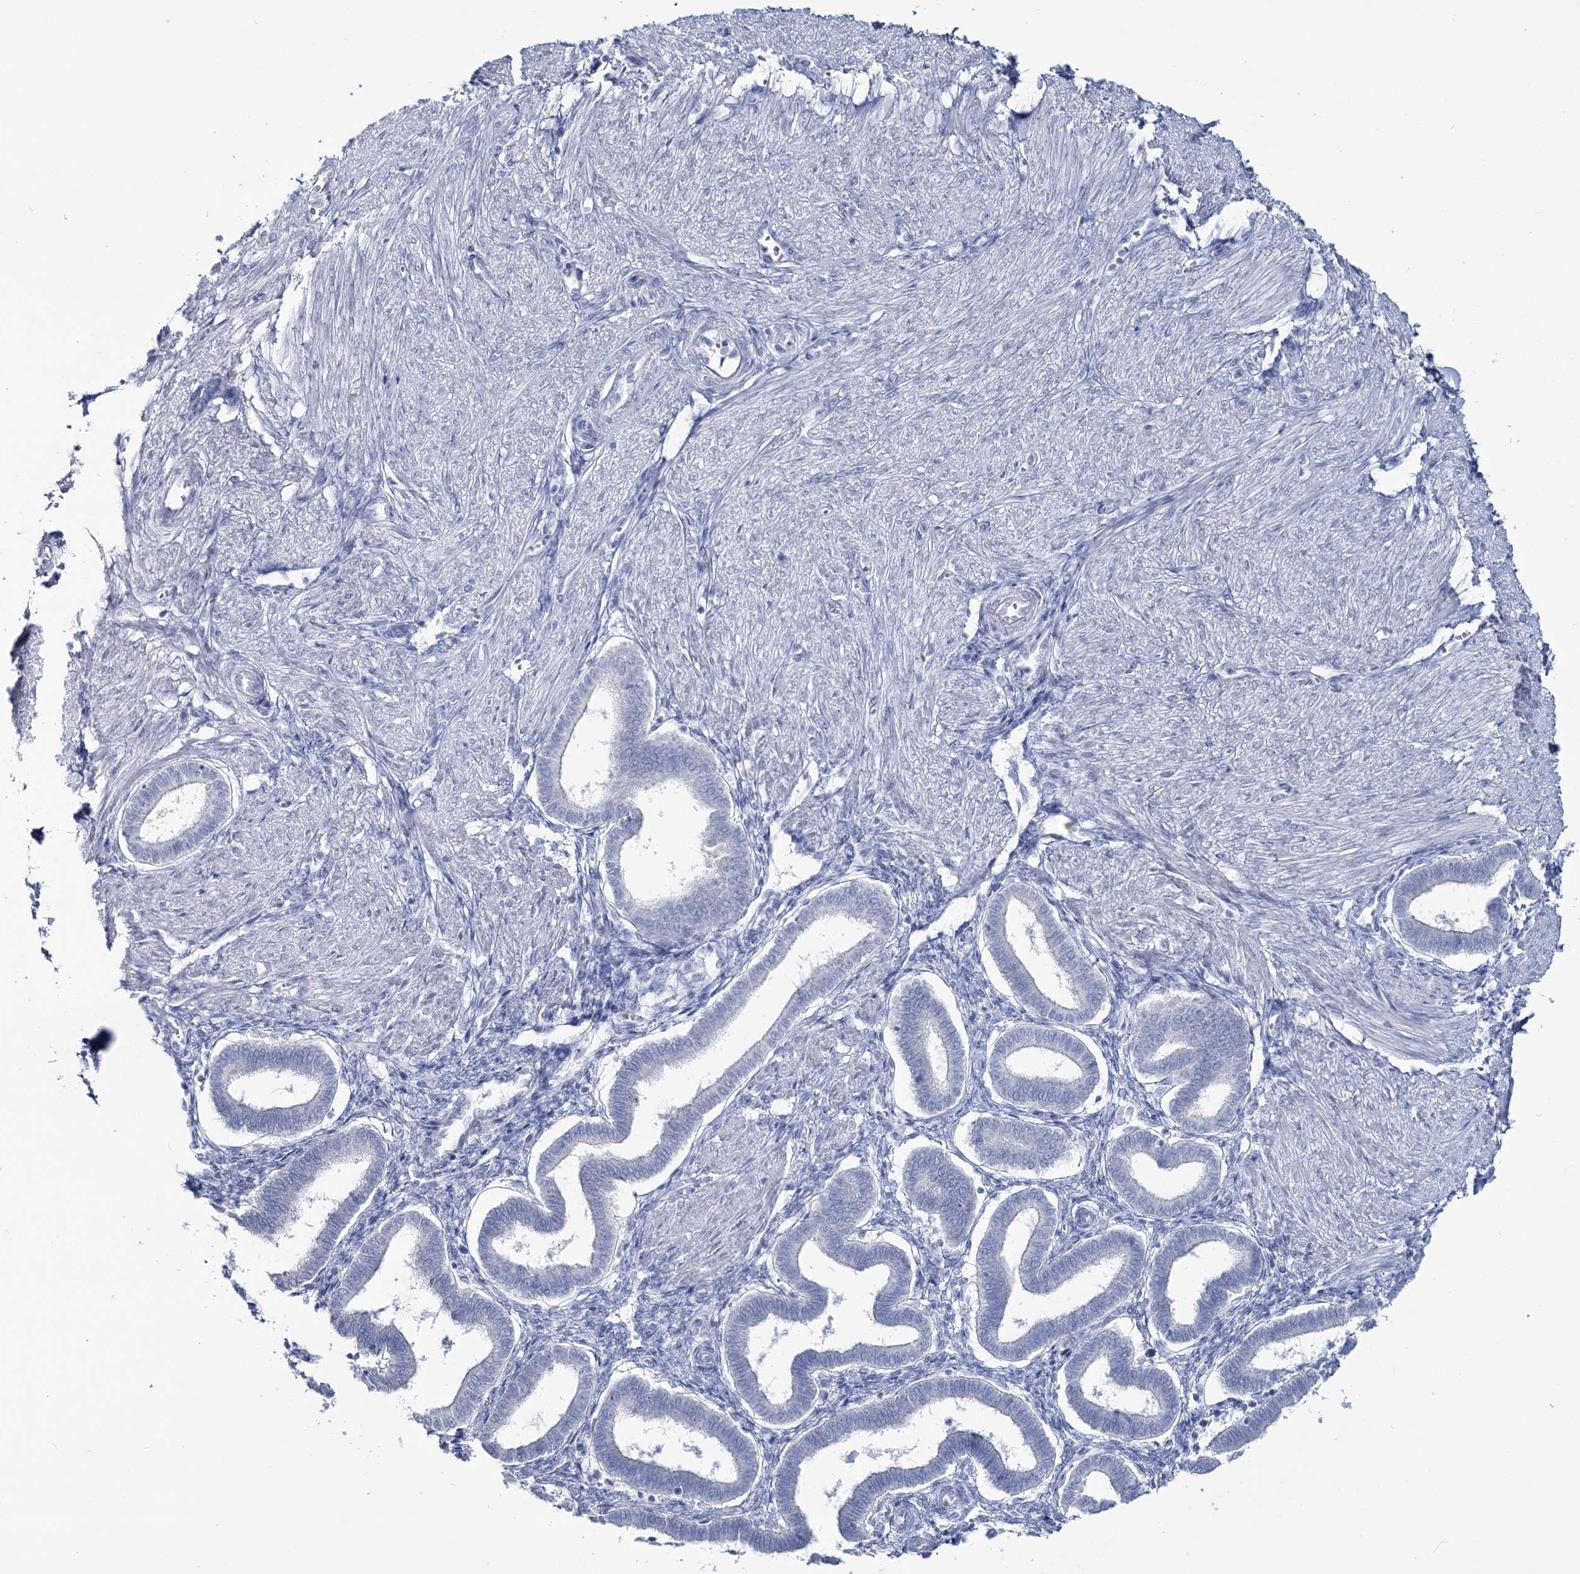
{"staining": {"intensity": "negative", "quantity": "none", "location": "none"}, "tissue": "endometrium", "cell_type": "Cells in endometrial stroma", "image_type": "normal", "snomed": [{"axis": "morphology", "description": "Normal tissue, NOS"}, {"axis": "topography", "description": "Endometrium"}], "caption": "Cells in endometrial stroma are negative for brown protein staining in benign endometrium. The staining was performed using DAB to visualize the protein expression in brown, while the nuclei were stained in blue with hematoxylin (Magnification: 20x).", "gene": "CYP3A4", "patient": {"sex": "female", "age": 24}}